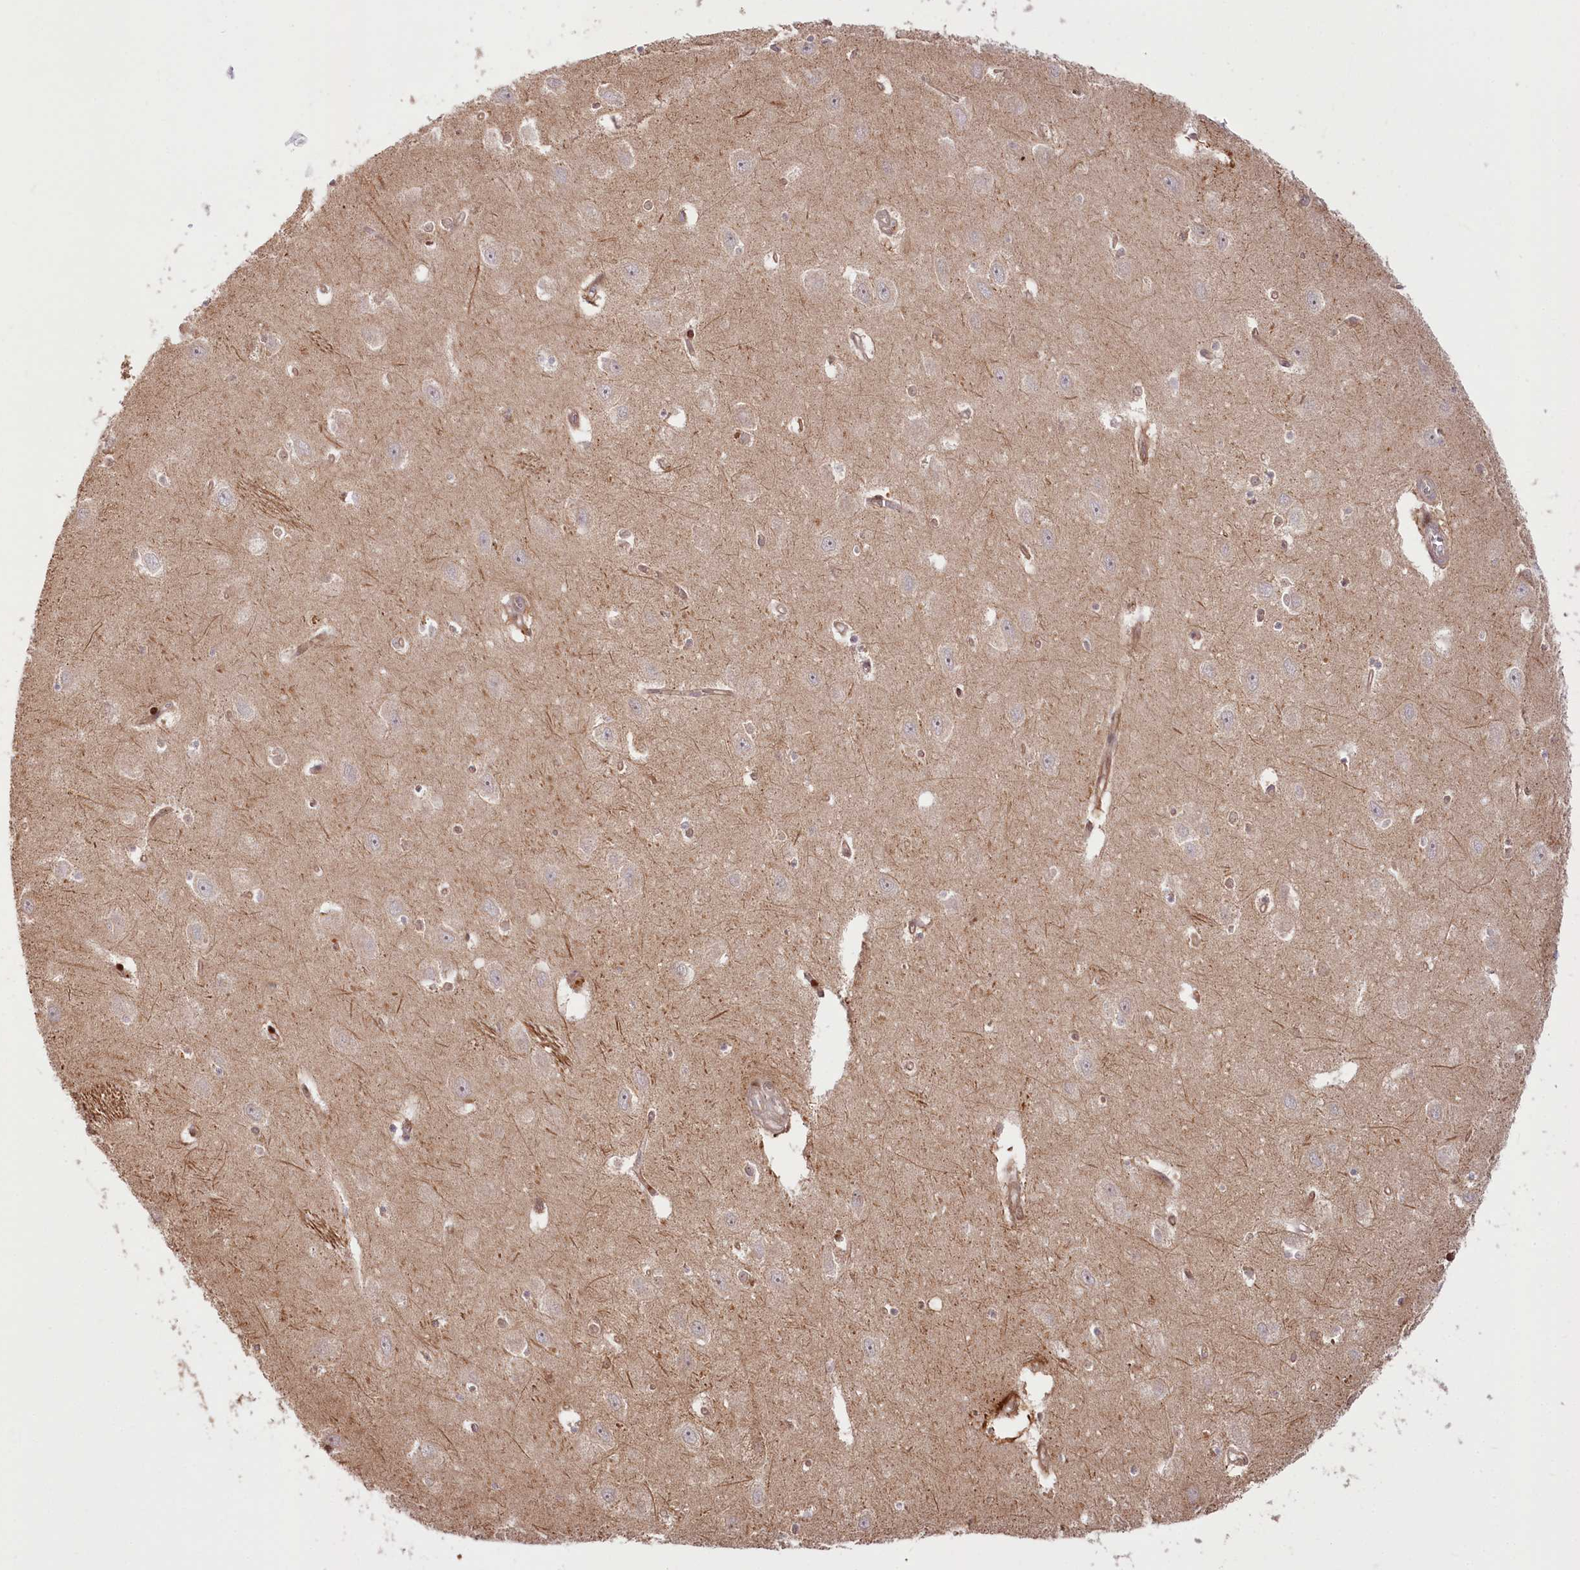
{"staining": {"intensity": "negative", "quantity": "none", "location": "none"}, "tissue": "hippocampus", "cell_type": "Glial cells", "image_type": "normal", "snomed": [{"axis": "morphology", "description": "Normal tissue, NOS"}, {"axis": "topography", "description": "Hippocampus"}], "caption": "There is no significant expression in glial cells of hippocampus.", "gene": "CEP70", "patient": {"sex": "female", "age": 64}}